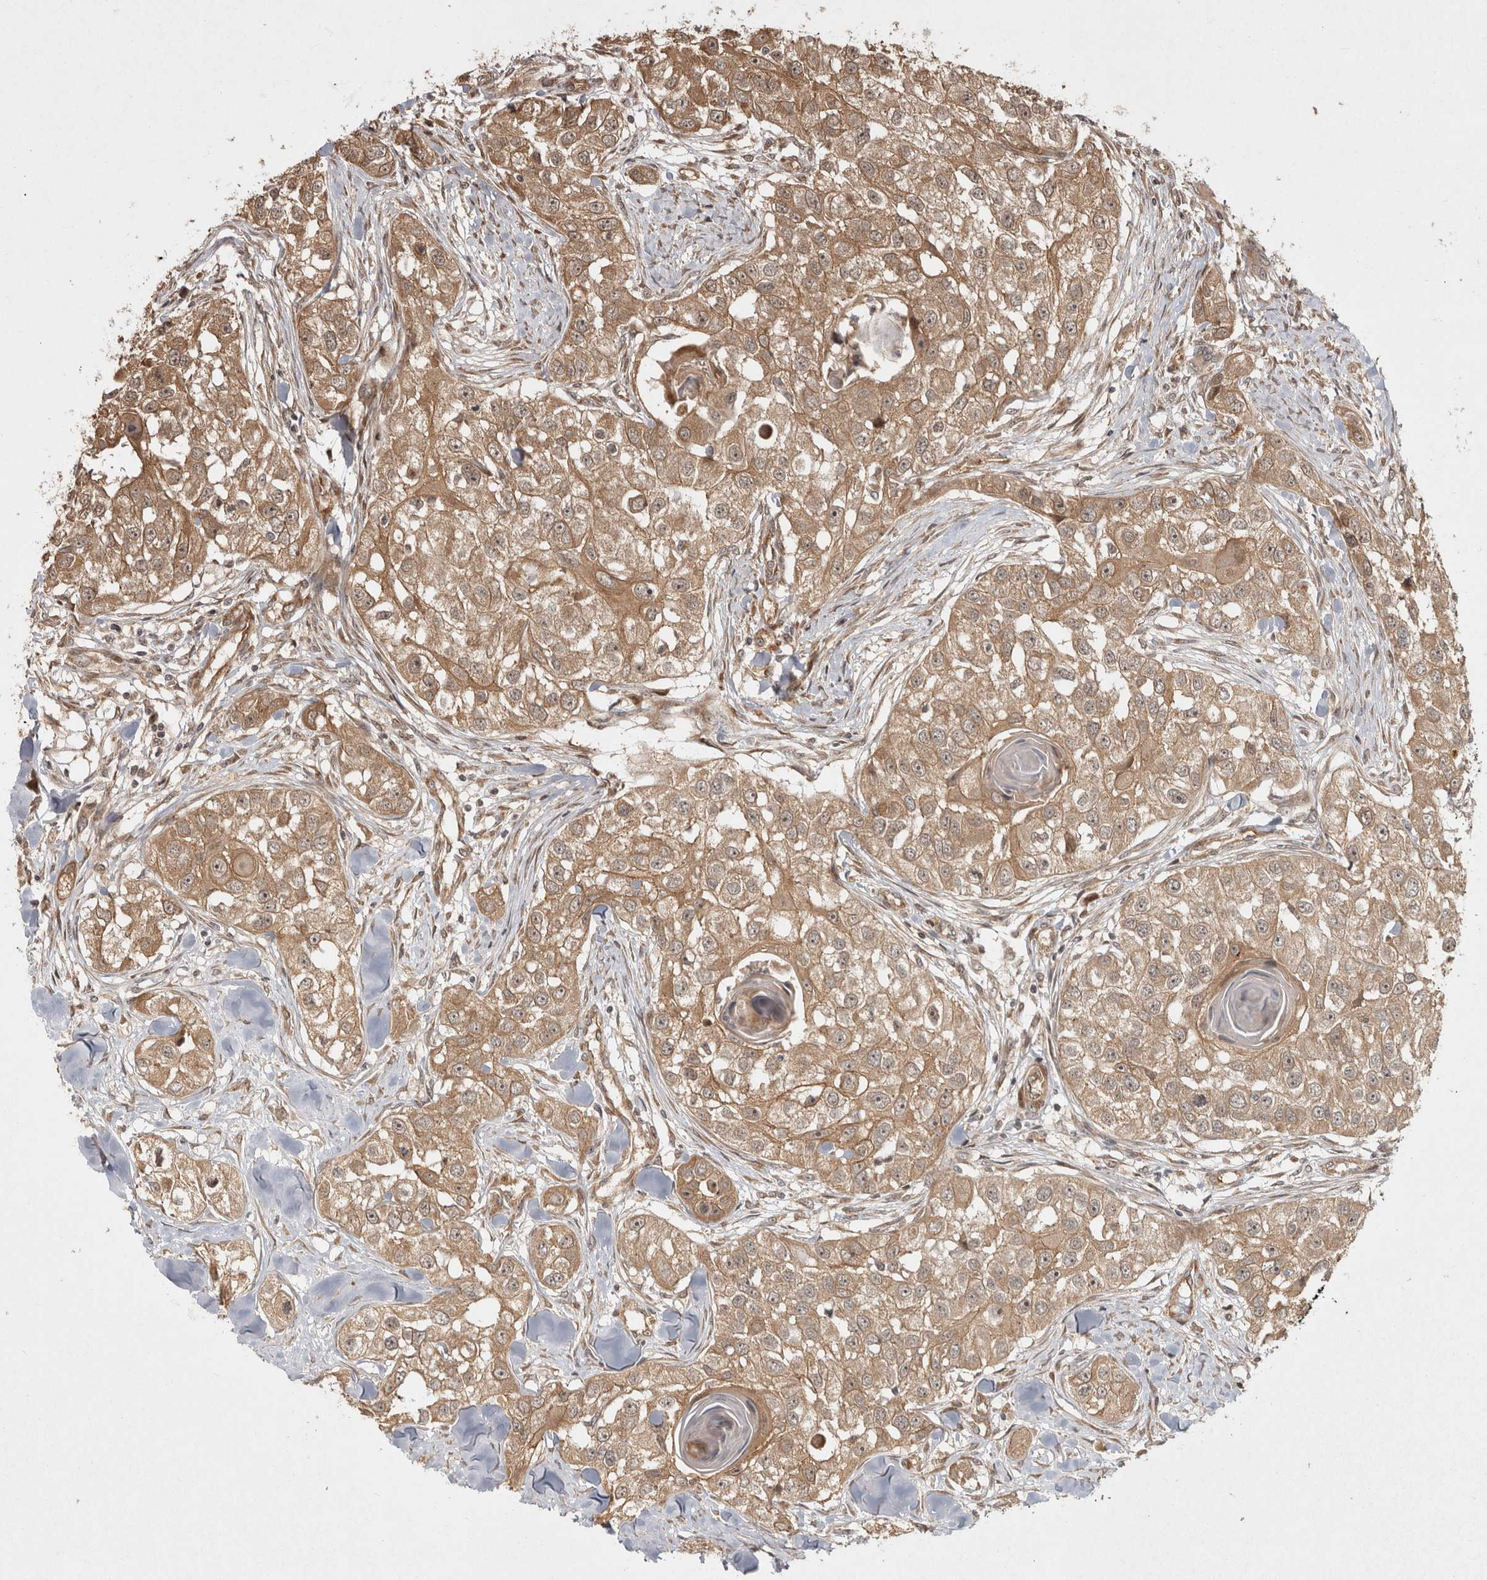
{"staining": {"intensity": "moderate", "quantity": ">75%", "location": "cytoplasmic/membranous"}, "tissue": "head and neck cancer", "cell_type": "Tumor cells", "image_type": "cancer", "snomed": [{"axis": "morphology", "description": "Normal tissue, NOS"}, {"axis": "morphology", "description": "Squamous cell carcinoma, NOS"}, {"axis": "topography", "description": "Skeletal muscle"}, {"axis": "topography", "description": "Head-Neck"}], "caption": "Head and neck squamous cell carcinoma stained with a brown dye demonstrates moderate cytoplasmic/membranous positive staining in approximately >75% of tumor cells.", "gene": "CAMSAP2", "patient": {"sex": "male", "age": 51}}